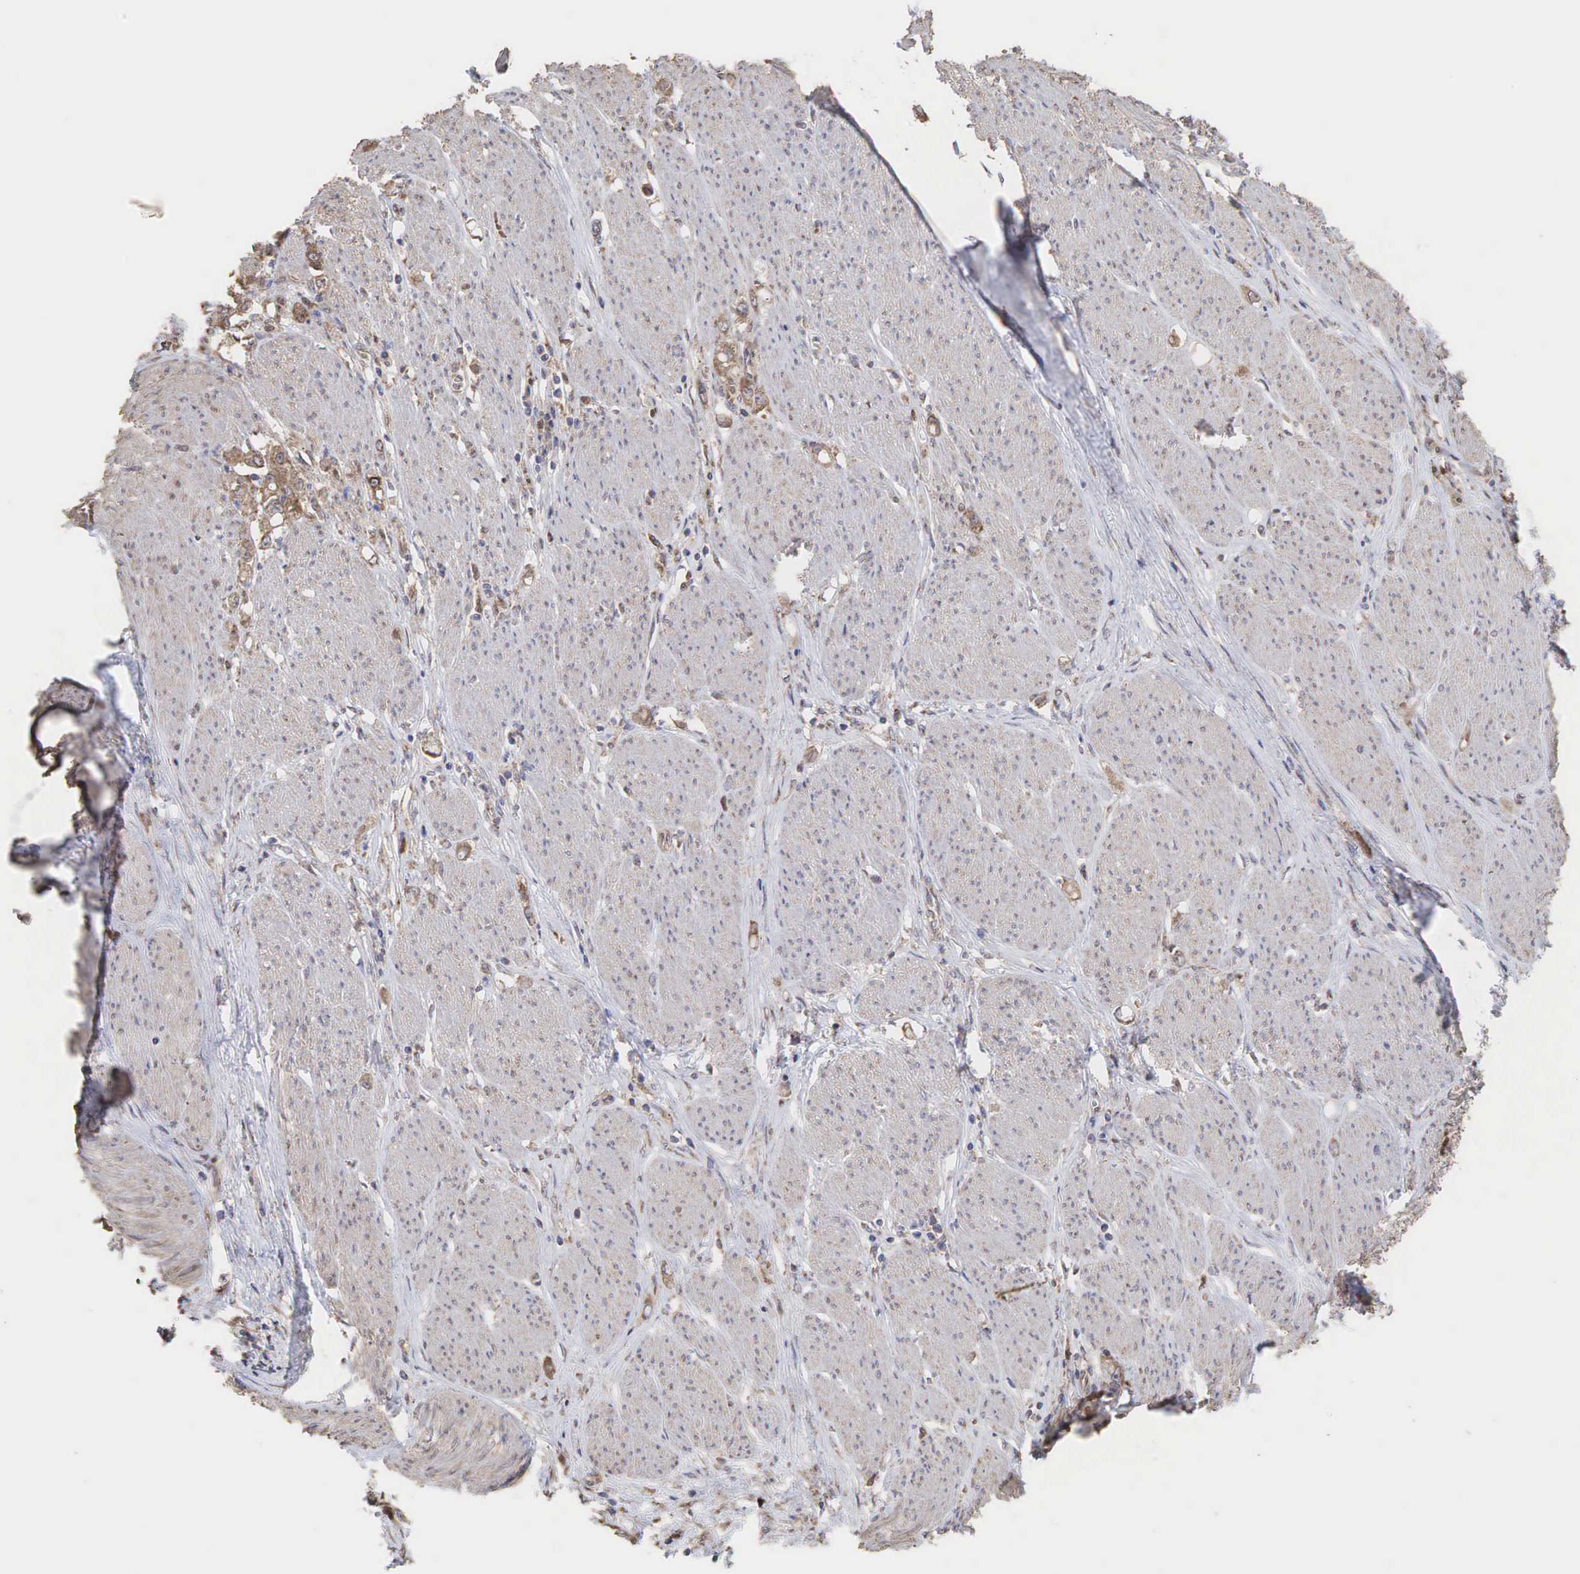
{"staining": {"intensity": "moderate", "quantity": ">75%", "location": "cytoplasmic/membranous"}, "tissue": "stomach cancer", "cell_type": "Tumor cells", "image_type": "cancer", "snomed": [{"axis": "morphology", "description": "Adenocarcinoma, NOS"}, {"axis": "topography", "description": "Stomach"}], "caption": "The photomicrograph demonstrates staining of adenocarcinoma (stomach), revealing moderate cytoplasmic/membranous protein expression (brown color) within tumor cells. (DAB IHC with brightfield microscopy, high magnification).", "gene": "PABPC5", "patient": {"sex": "male", "age": 72}}